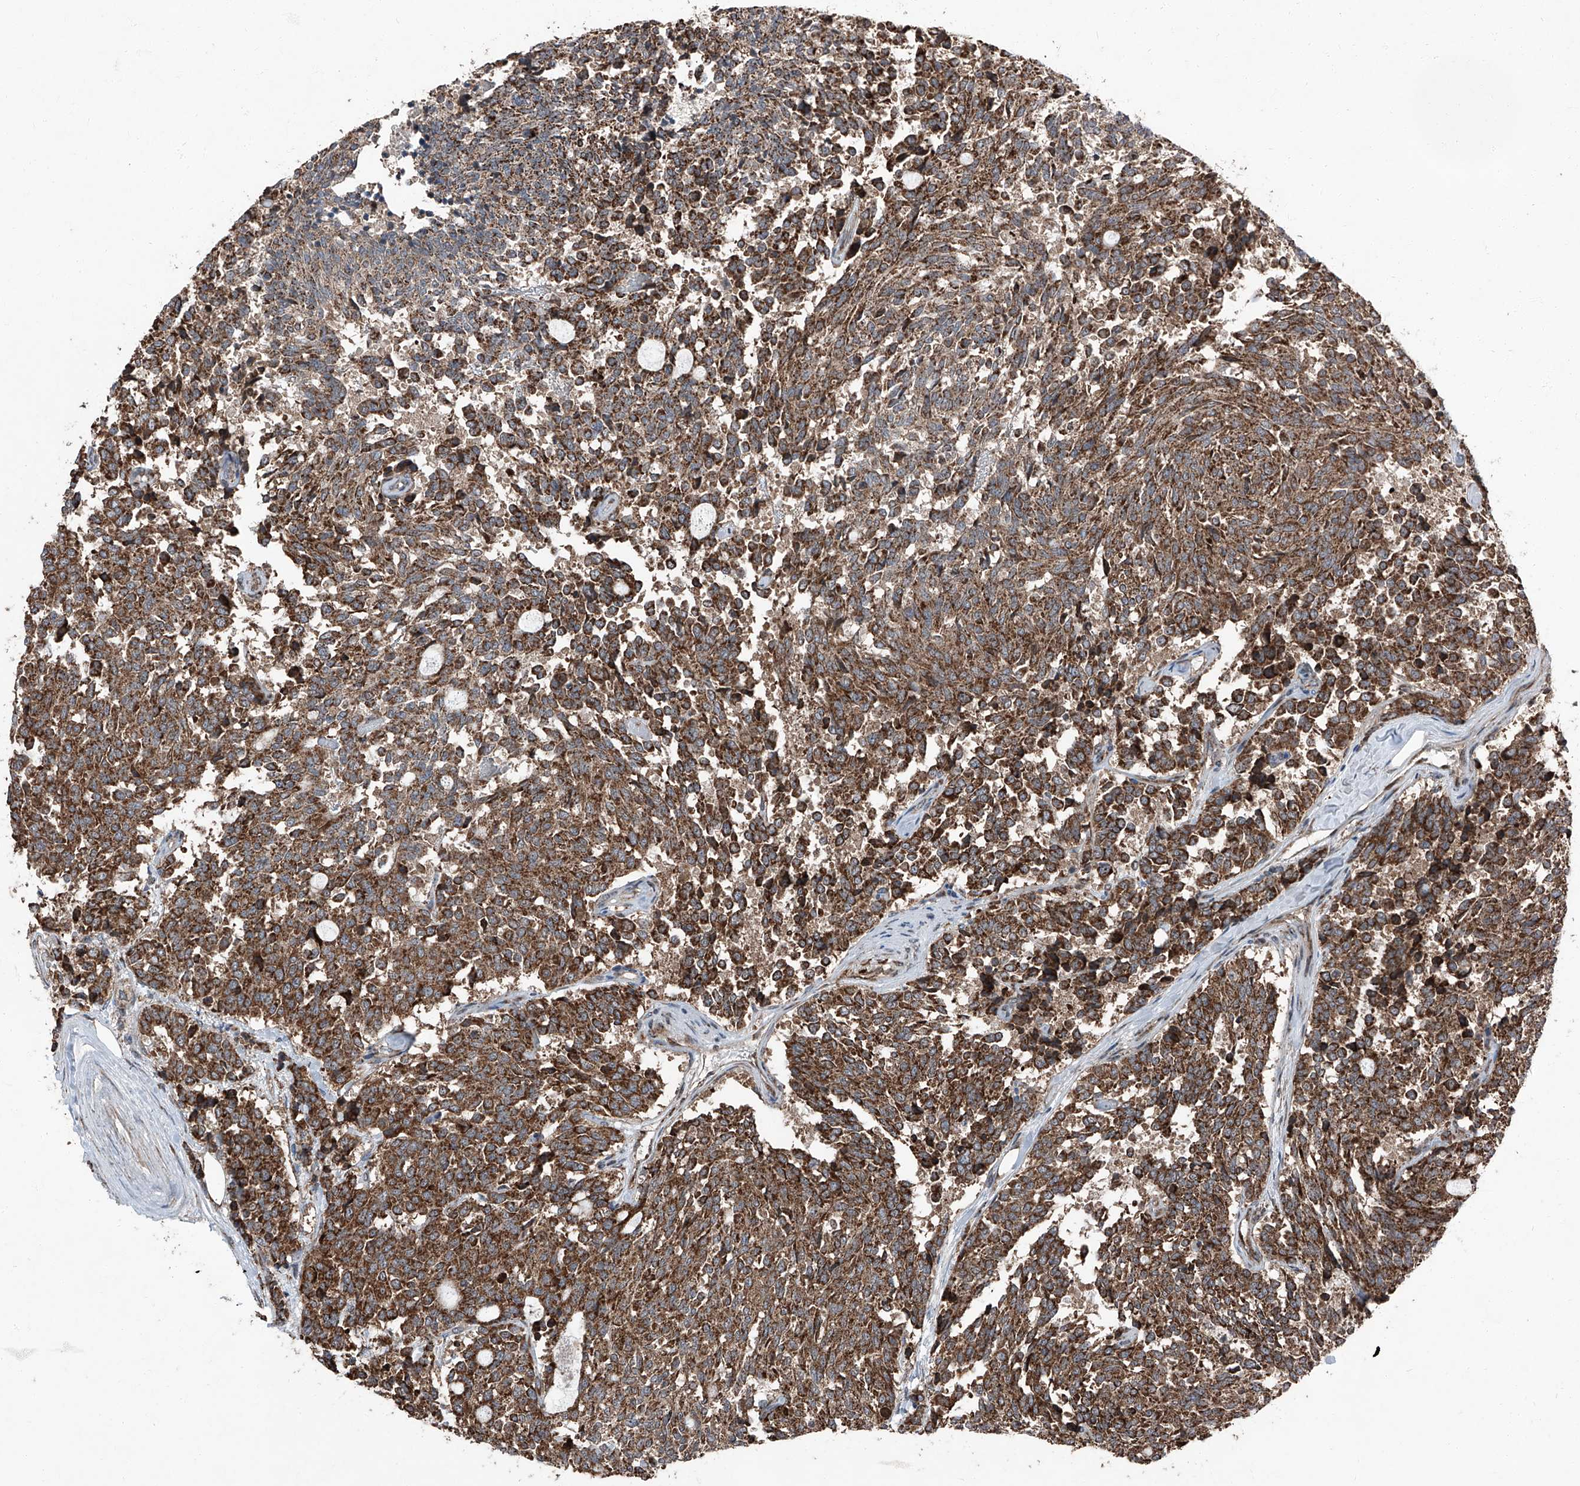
{"staining": {"intensity": "strong", "quantity": ">75%", "location": "cytoplasmic/membranous"}, "tissue": "carcinoid", "cell_type": "Tumor cells", "image_type": "cancer", "snomed": [{"axis": "morphology", "description": "Carcinoid, malignant, NOS"}, {"axis": "topography", "description": "Pancreas"}], "caption": "This photomicrograph displays carcinoid stained with immunohistochemistry (IHC) to label a protein in brown. The cytoplasmic/membranous of tumor cells show strong positivity for the protein. Nuclei are counter-stained blue.", "gene": "LIMK1", "patient": {"sex": "female", "age": 54}}